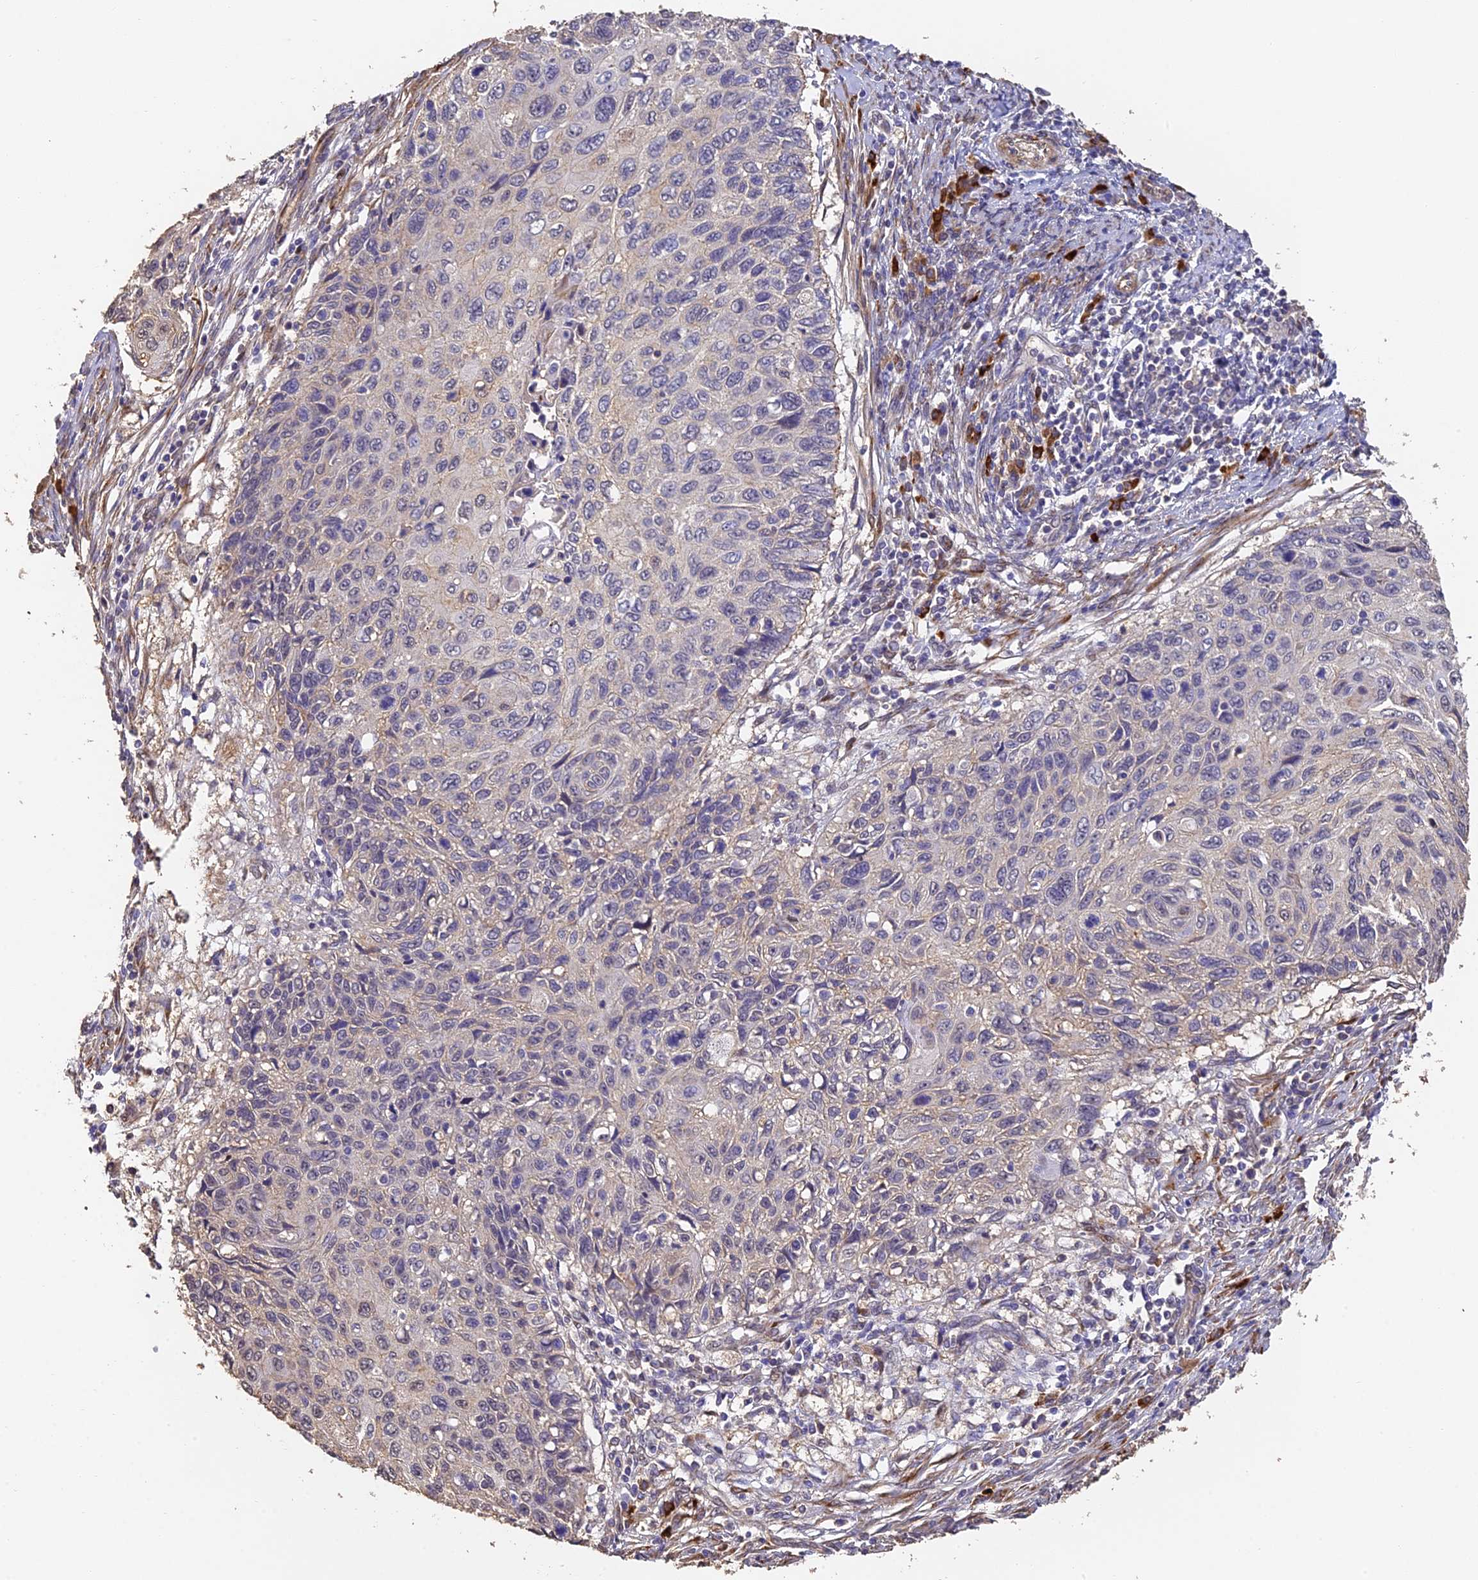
{"staining": {"intensity": "negative", "quantity": "none", "location": "none"}, "tissue": "cervical cancer", "cell_type": "Tumor cells", "image_type": "cancer", "snomed": [{"axis": "morphology", "description": "Squamous cell carcinoma, NOS"}, {"axis": "topography", "description": "Cervix"}], "caption": "This is an immunohistochemistry image of human cervical cancer (squamous cell carcinoma). There is no expression in tumor cells.", "gene": "SLC11A1", "patient": {"sex": "female", "age": 70}}